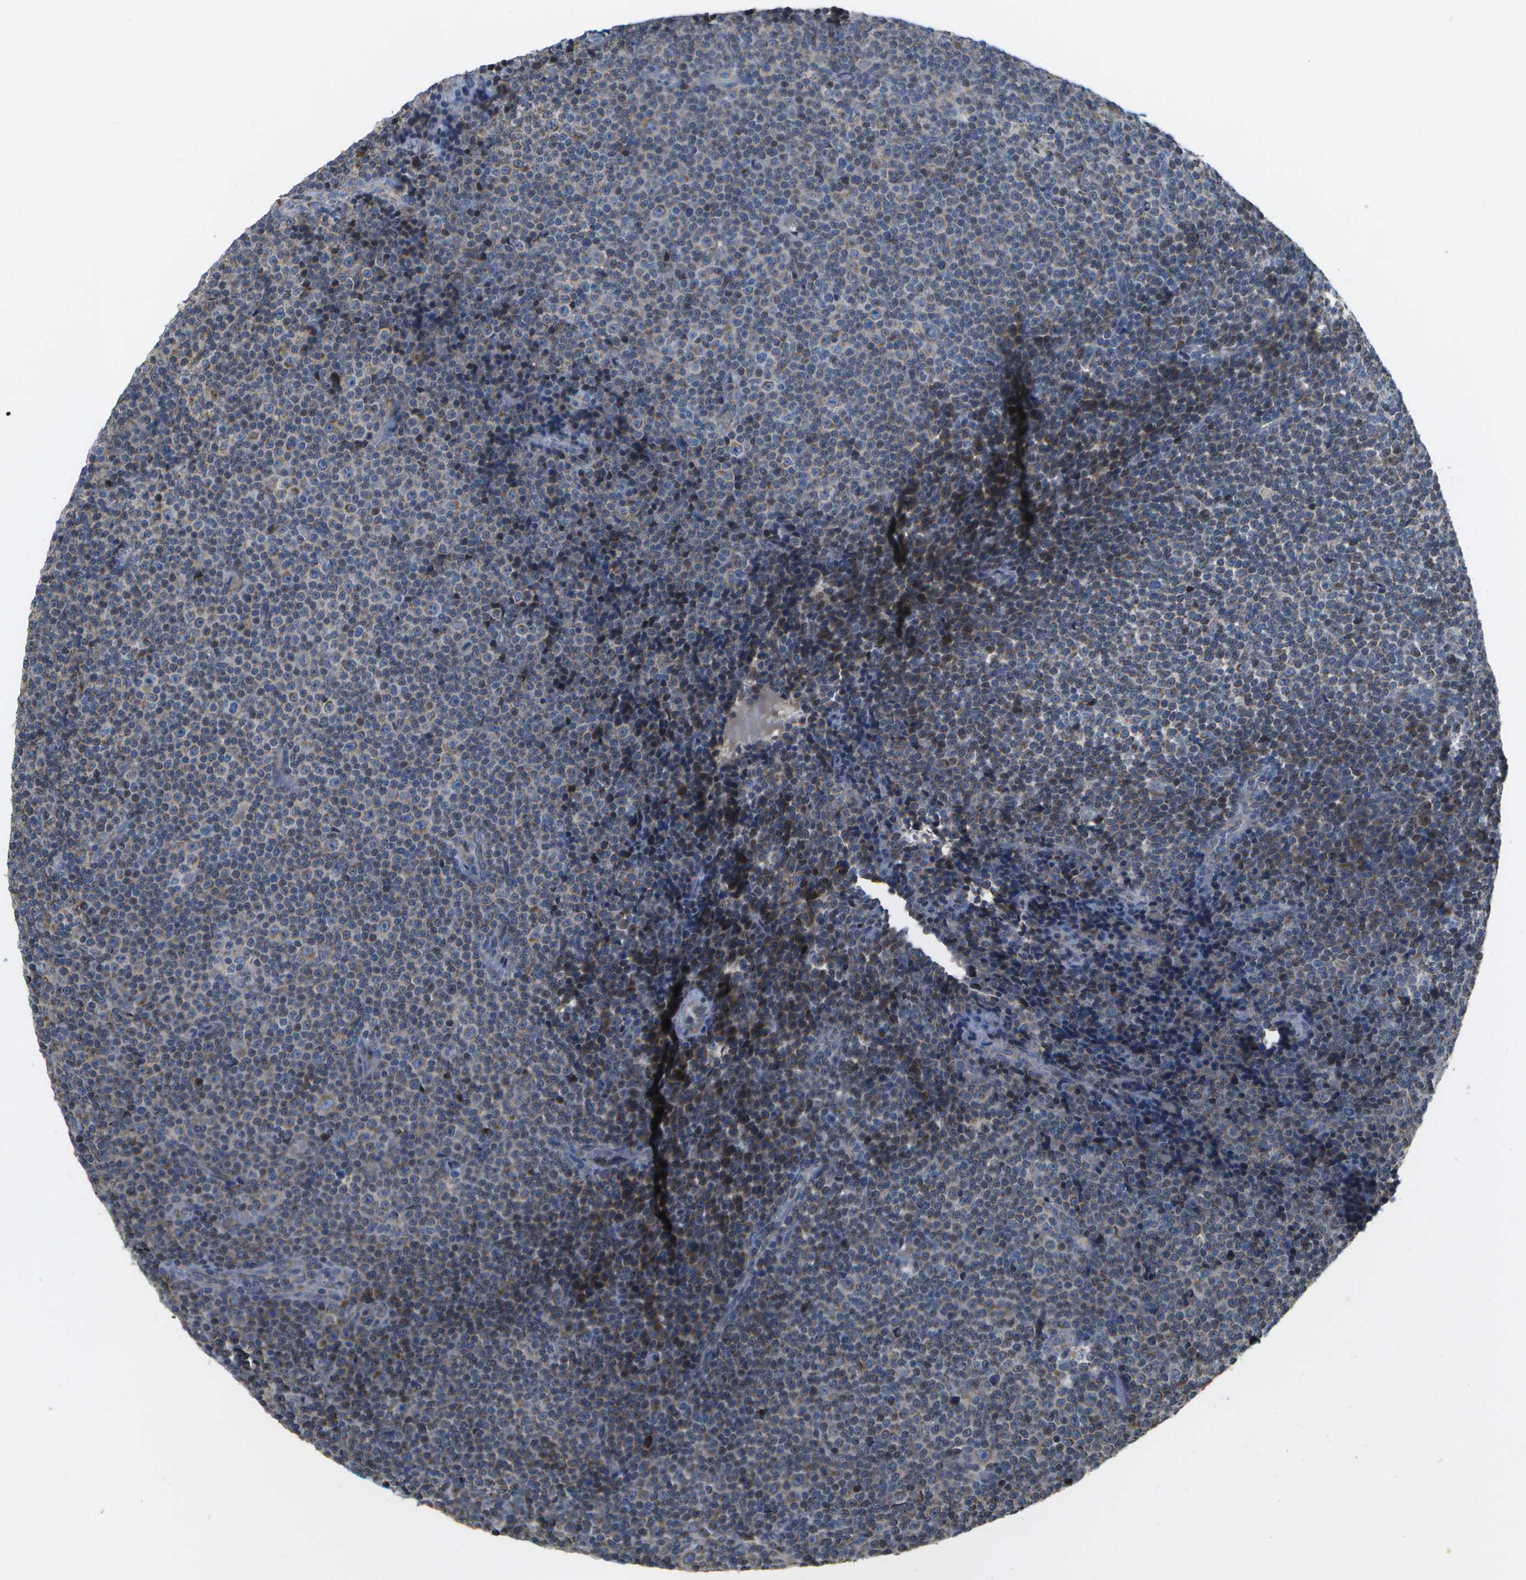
{"staining": {"intensity": "moderate", "quantity": "<25%", "location": "cytoplasmic/membranous"}, "tissue": "lymphoma", "cell_type": "Tumor cells", "image_type": "cancer", "snomed": [{"axis": "morphology", "description": "Malignant lymphoma, non-Hodgkin's type, Low grade"}, {"axis": "topography", "description": "Lymph node"}], "caption": "Lymphoma stained for a protein displays moderate cytoplasmic/membranous positivity in tumor cells.", "gene": "HADHA", "patient": {"sex": "female", "age": 67}}